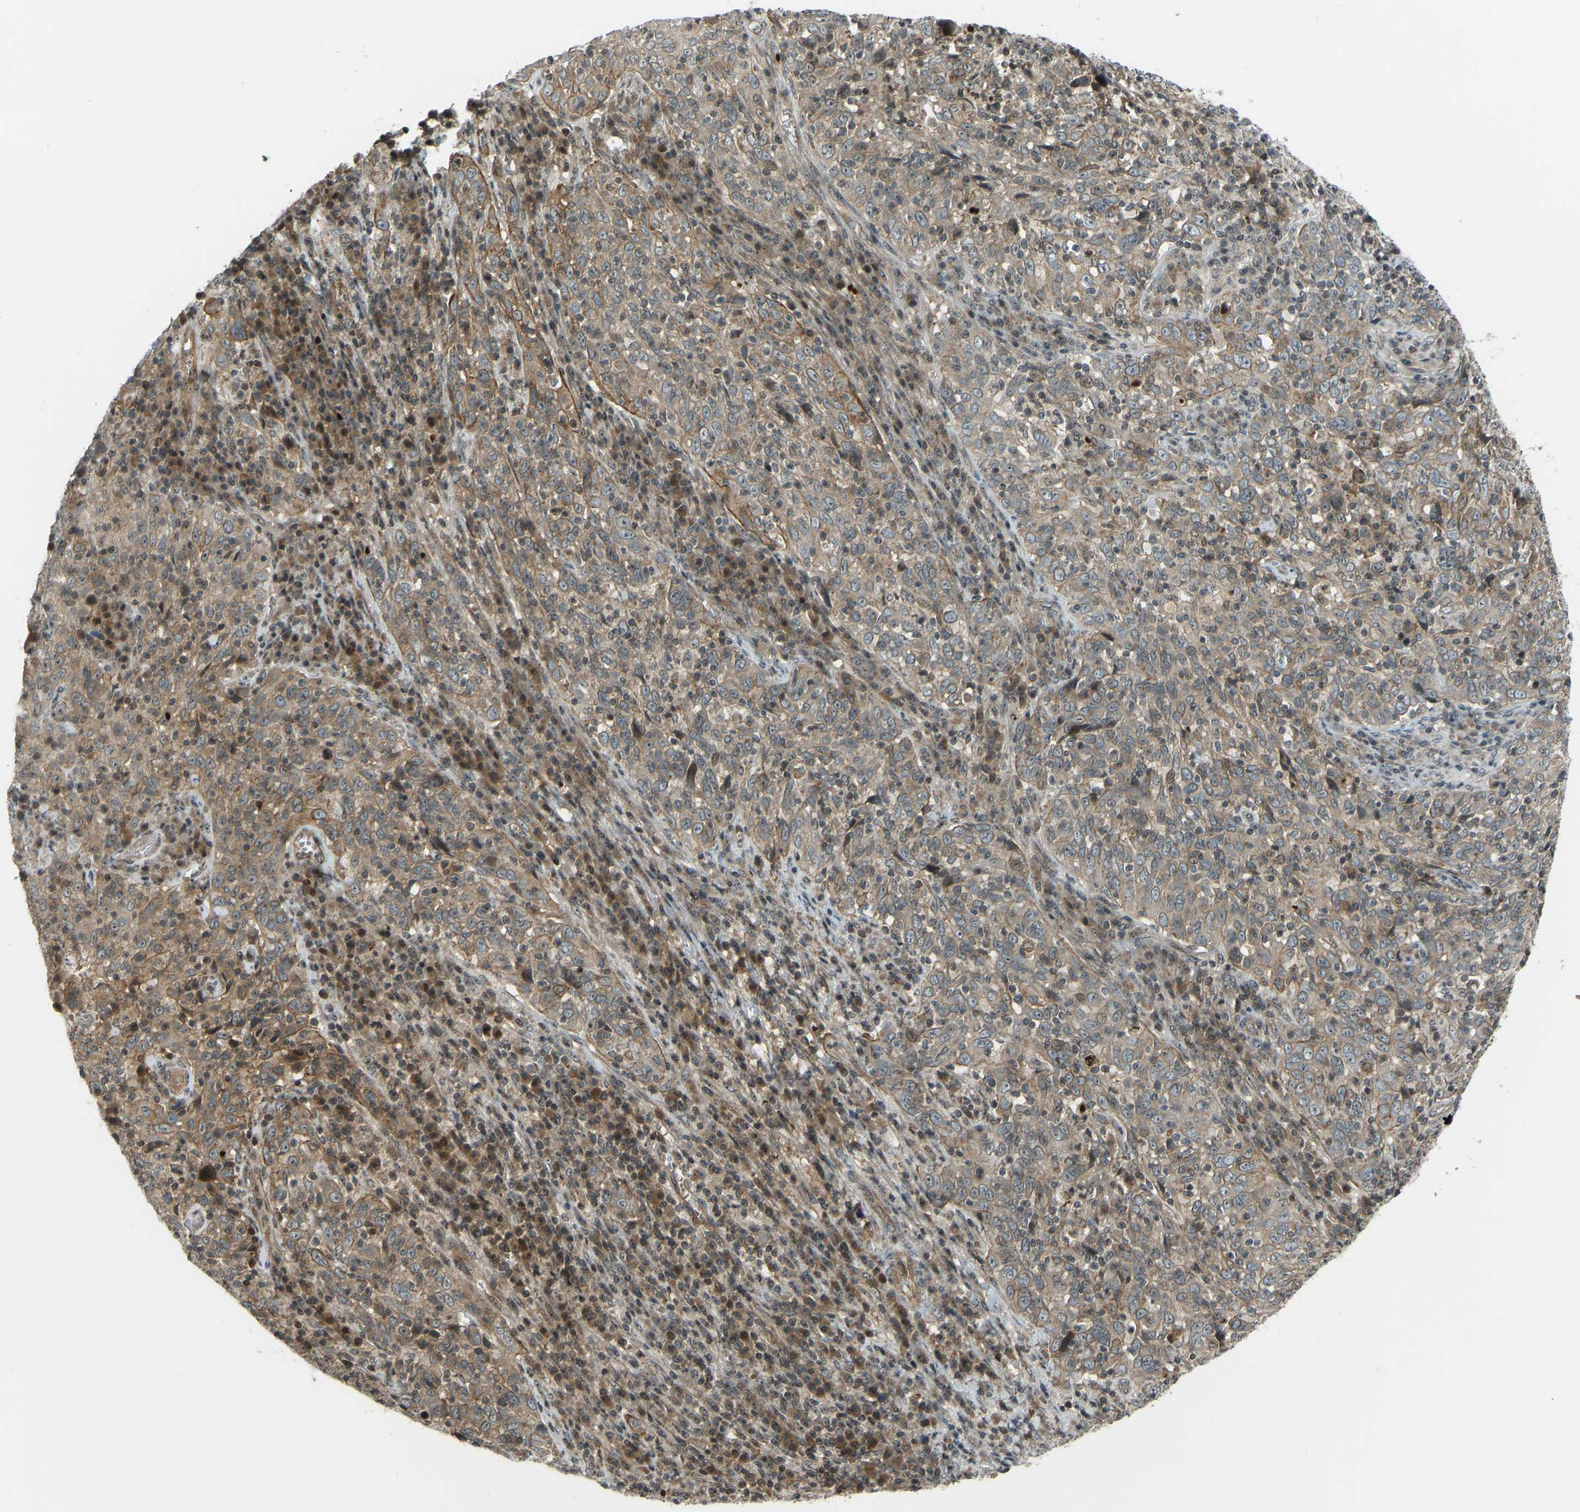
{"staining": {"intensity": "moderate", "quantity": ">75%", "location": "cytoplasmic/membranous"}, "tissue": "cervical cancer", "cell_type": "Tumor cells", "image_type": "cancer", "snomed": [{"axis": "morphology", "description": "Squamous cell carcinoma, NOS"}, {"axis": "topography", "description": "Cervix"}], "caption": "Cervical cancer (squamous cell carcinoma) stained with a protein marker reveals moderate staining in tumor cells.", "gene": "SVOPL", "patient": {"sex": "female", "age": 46}}